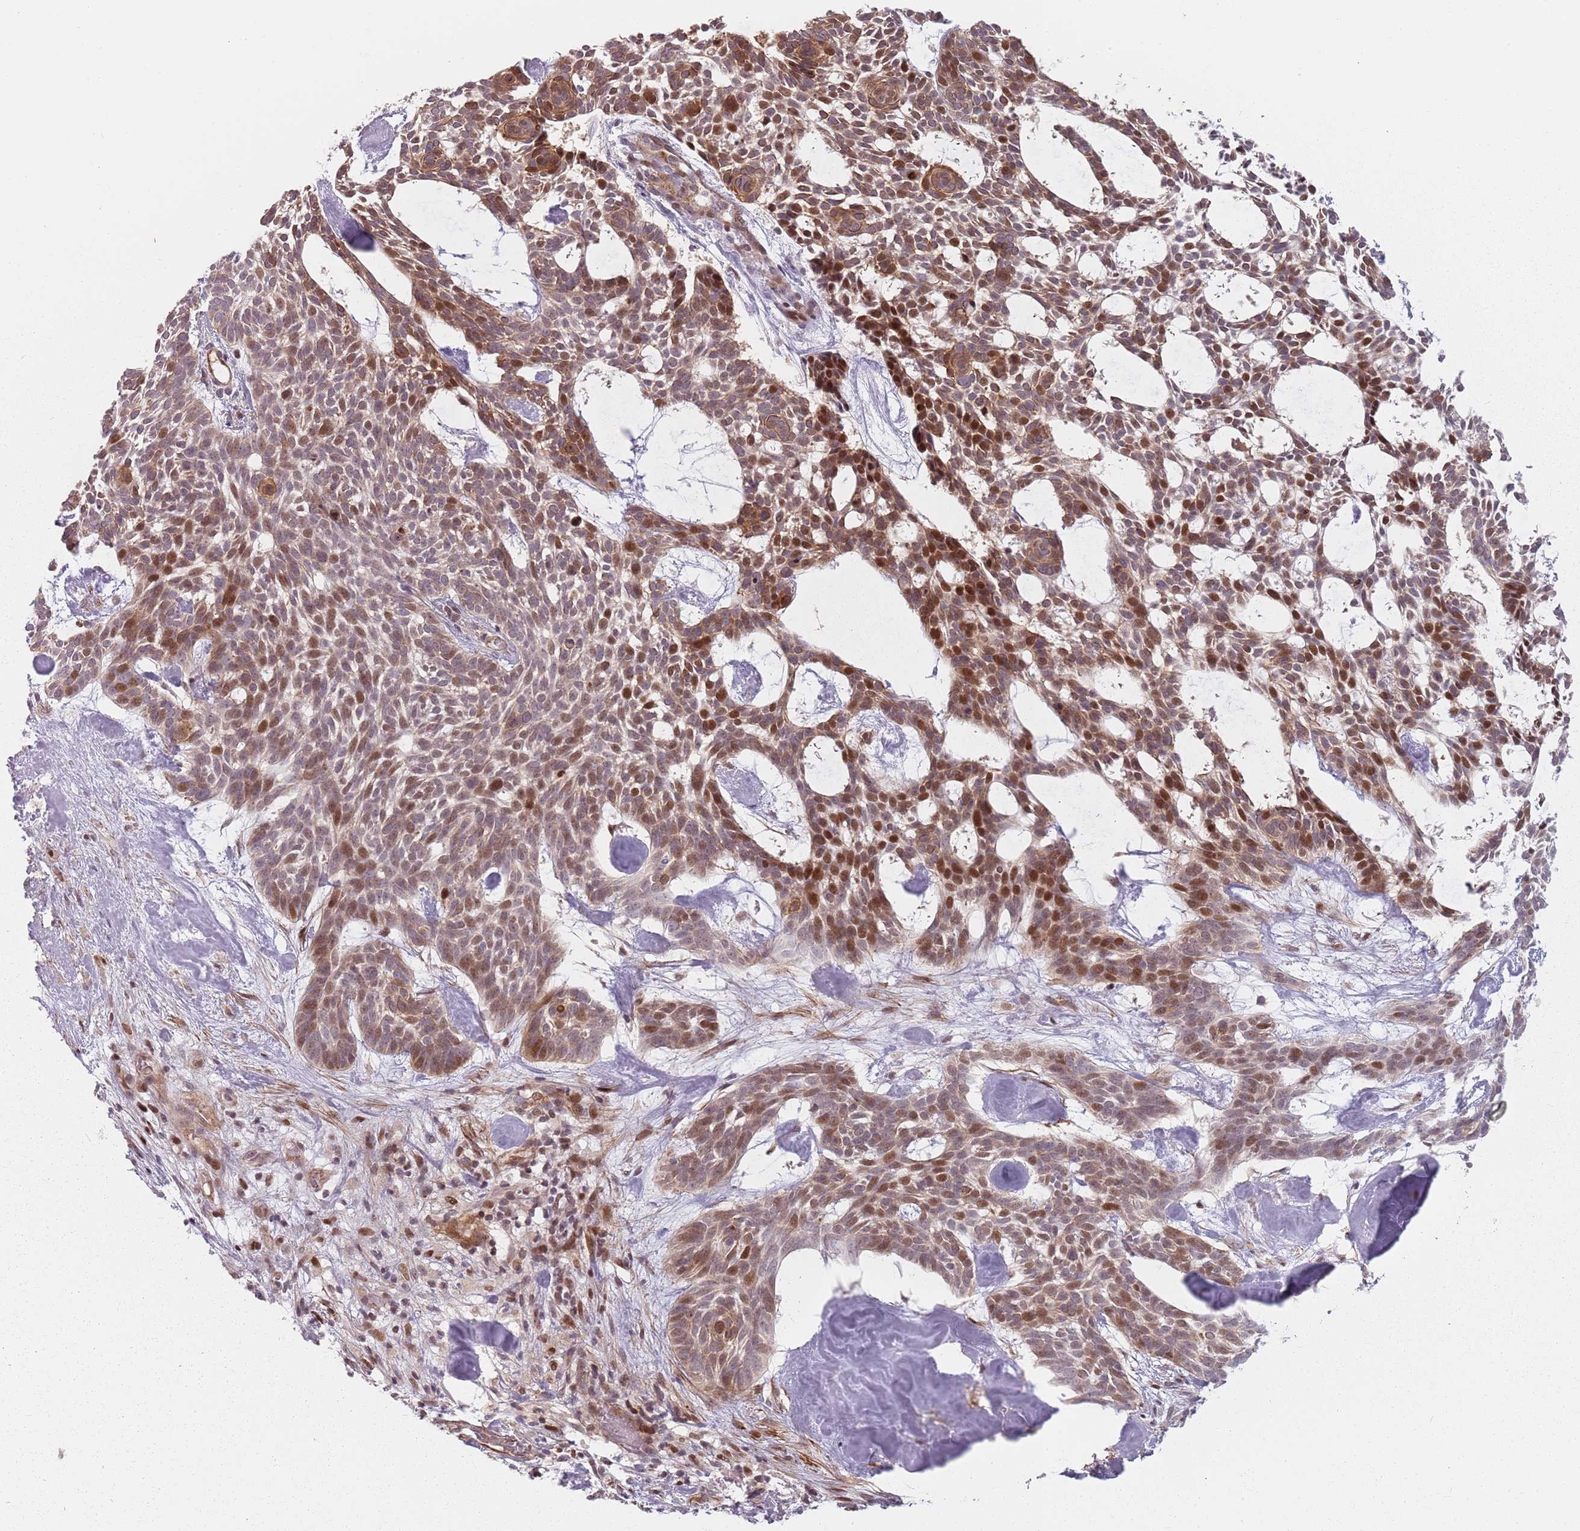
{"staining": {"intensity": "moderate", "quantity": ">75%", "location": "cytoplasmic/membranous,nuclear"}, "tissue": "skin cancer", "cell_type": "Tumor cells", "image_type": "cancer", "snomed": [{"axis": "morphology", "description": "Basal cell carcinoma"}, {"axis": "topography", "description": "Skin"}], "caption": "A brown stain highlights moderate cytoplasmic/membranous and nuclear positivity of a protein in human skin cancer tumor cells.", "gene": "RPS6KA2", "patient": {"sex": "male", "age": 61}}